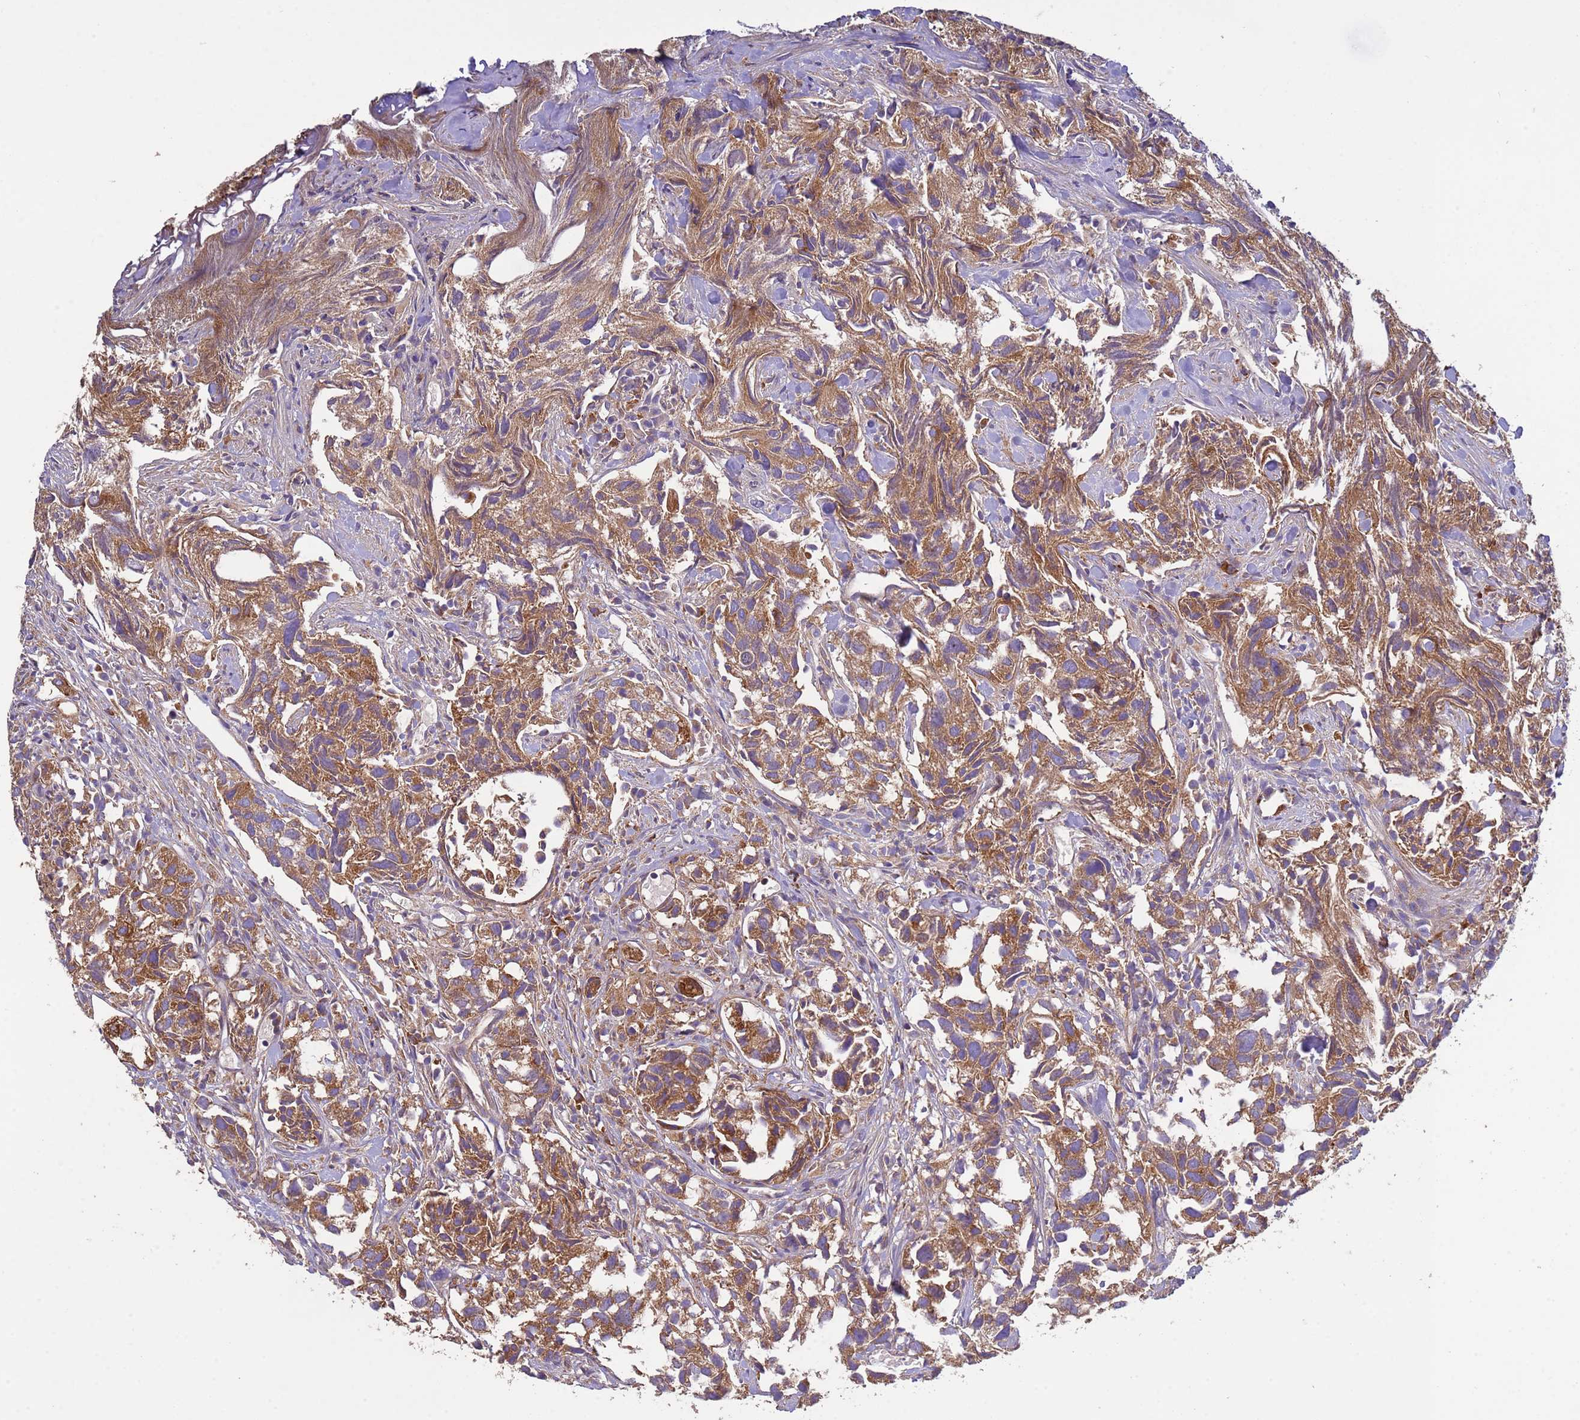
{"staining": {"intensity": "moderate", "quantity": ">75%", "location": "cytoplasmic/membranous"}, "tissue": "urothelial cancer", "cell_type": "Tumor cells", "image_type": "cancer", "snomed": [{"axis": "morphology", "description": "Urothelial carcinoma, High grade"}, {"axis": "topography", "description": "Urinary bladder"}], "caption": "High-grade urothelial carcinoma stained with immunohistochemistry shows moderate cytoplasmic/membranous staining in about >75% of tumor cells.", "gene": "RAB10", "patient": {"sex": "female", "age": 75}}